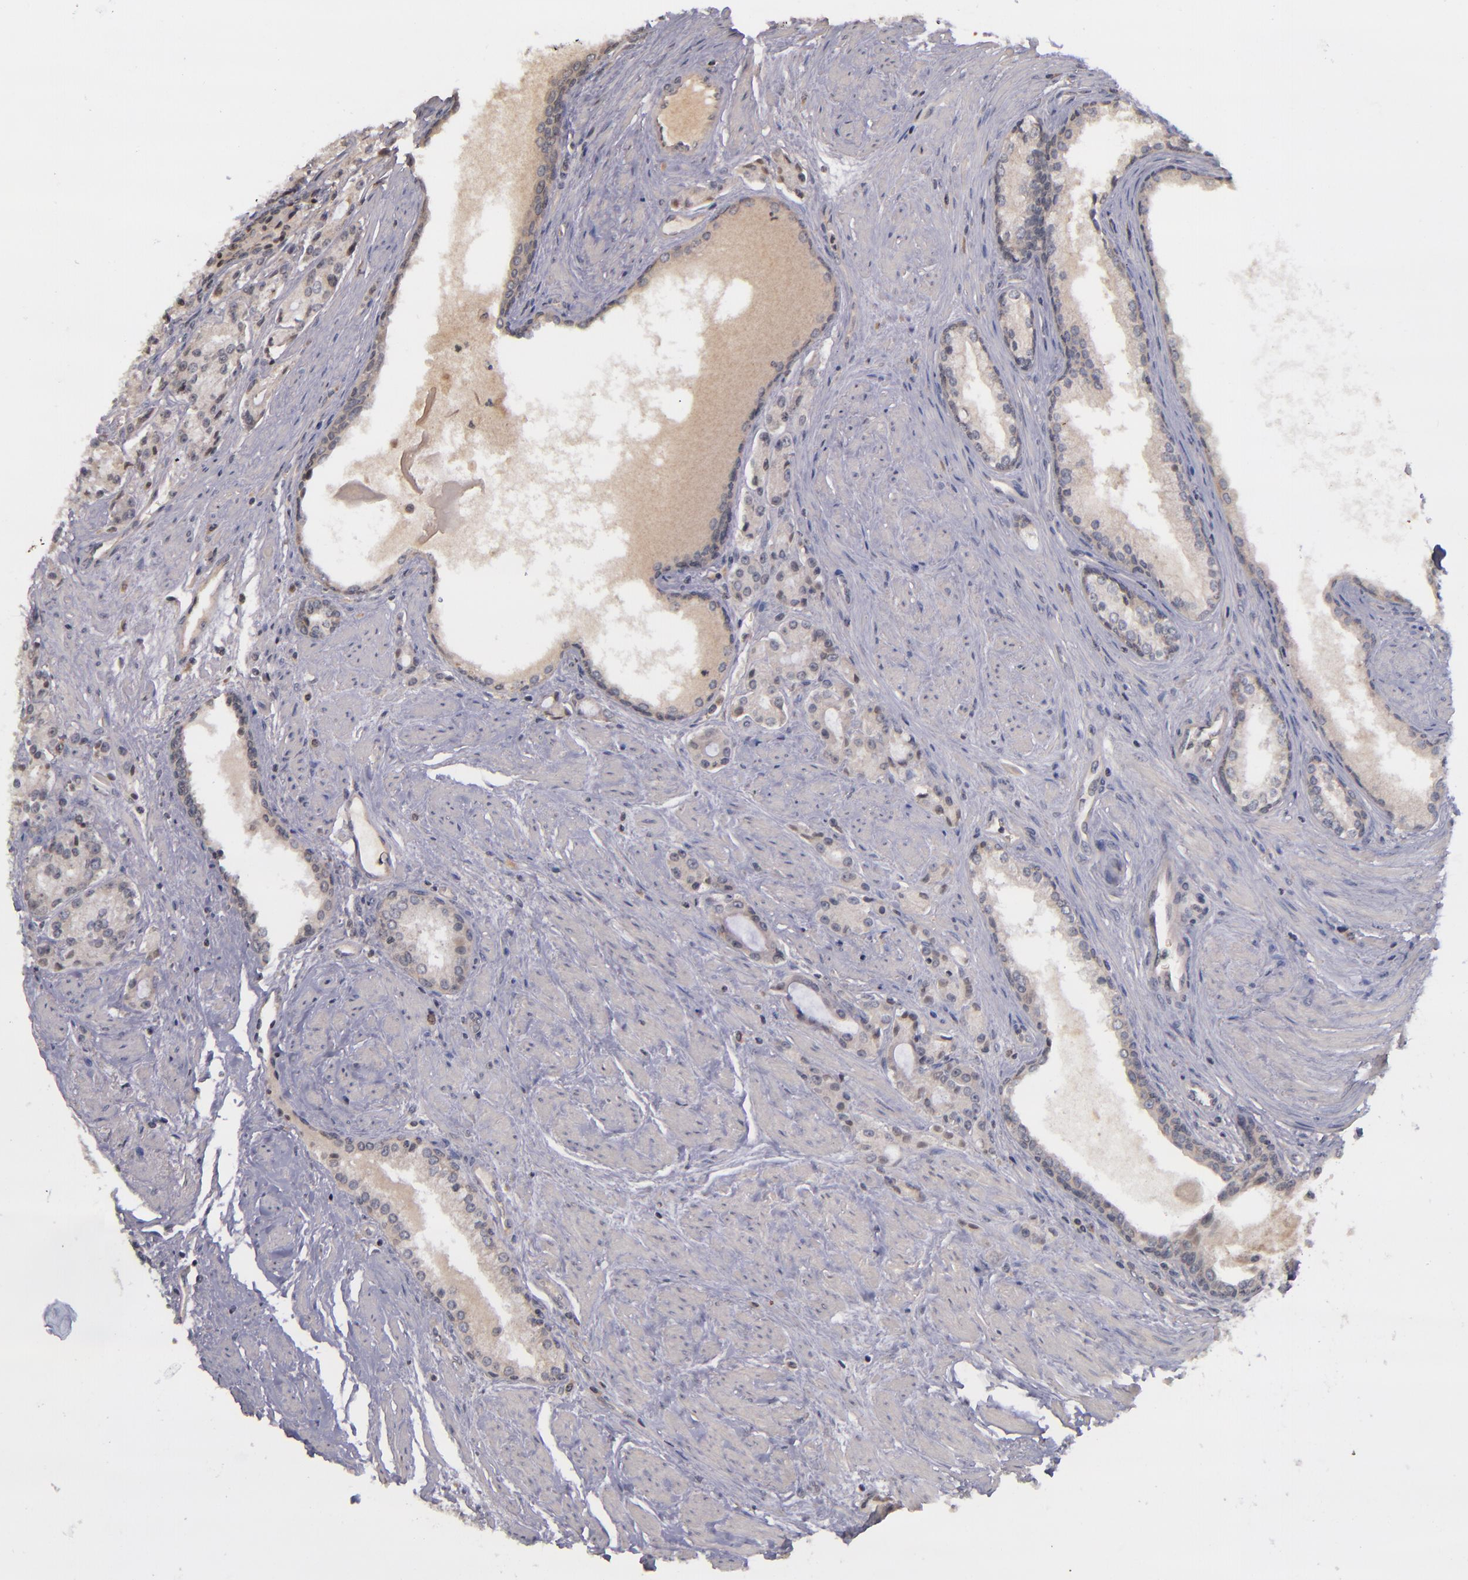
{"staining": {"intensity": "weak", "quantity": "25%-75%", "location": "cytoplasmic/membranous"}, "tissue": "prostate cancer", "cell_type": "Tumor cells", "image_type": "cancer", "snomed": [{"axis": "morphology", "description": "Adenocarcinoma, Medium grade"}, {"axis": "topography", "description": "Prostate"}], "caption": "Approximately 25%-75% of tumor cells in human prostate medium-grade adenocarcinoma show weak cytoplasmic/membranous protein positivity as visualized by brown immunohistochemical staining.", "gene": "TSC2", "patient": {"sex": "male", "age": 72}}